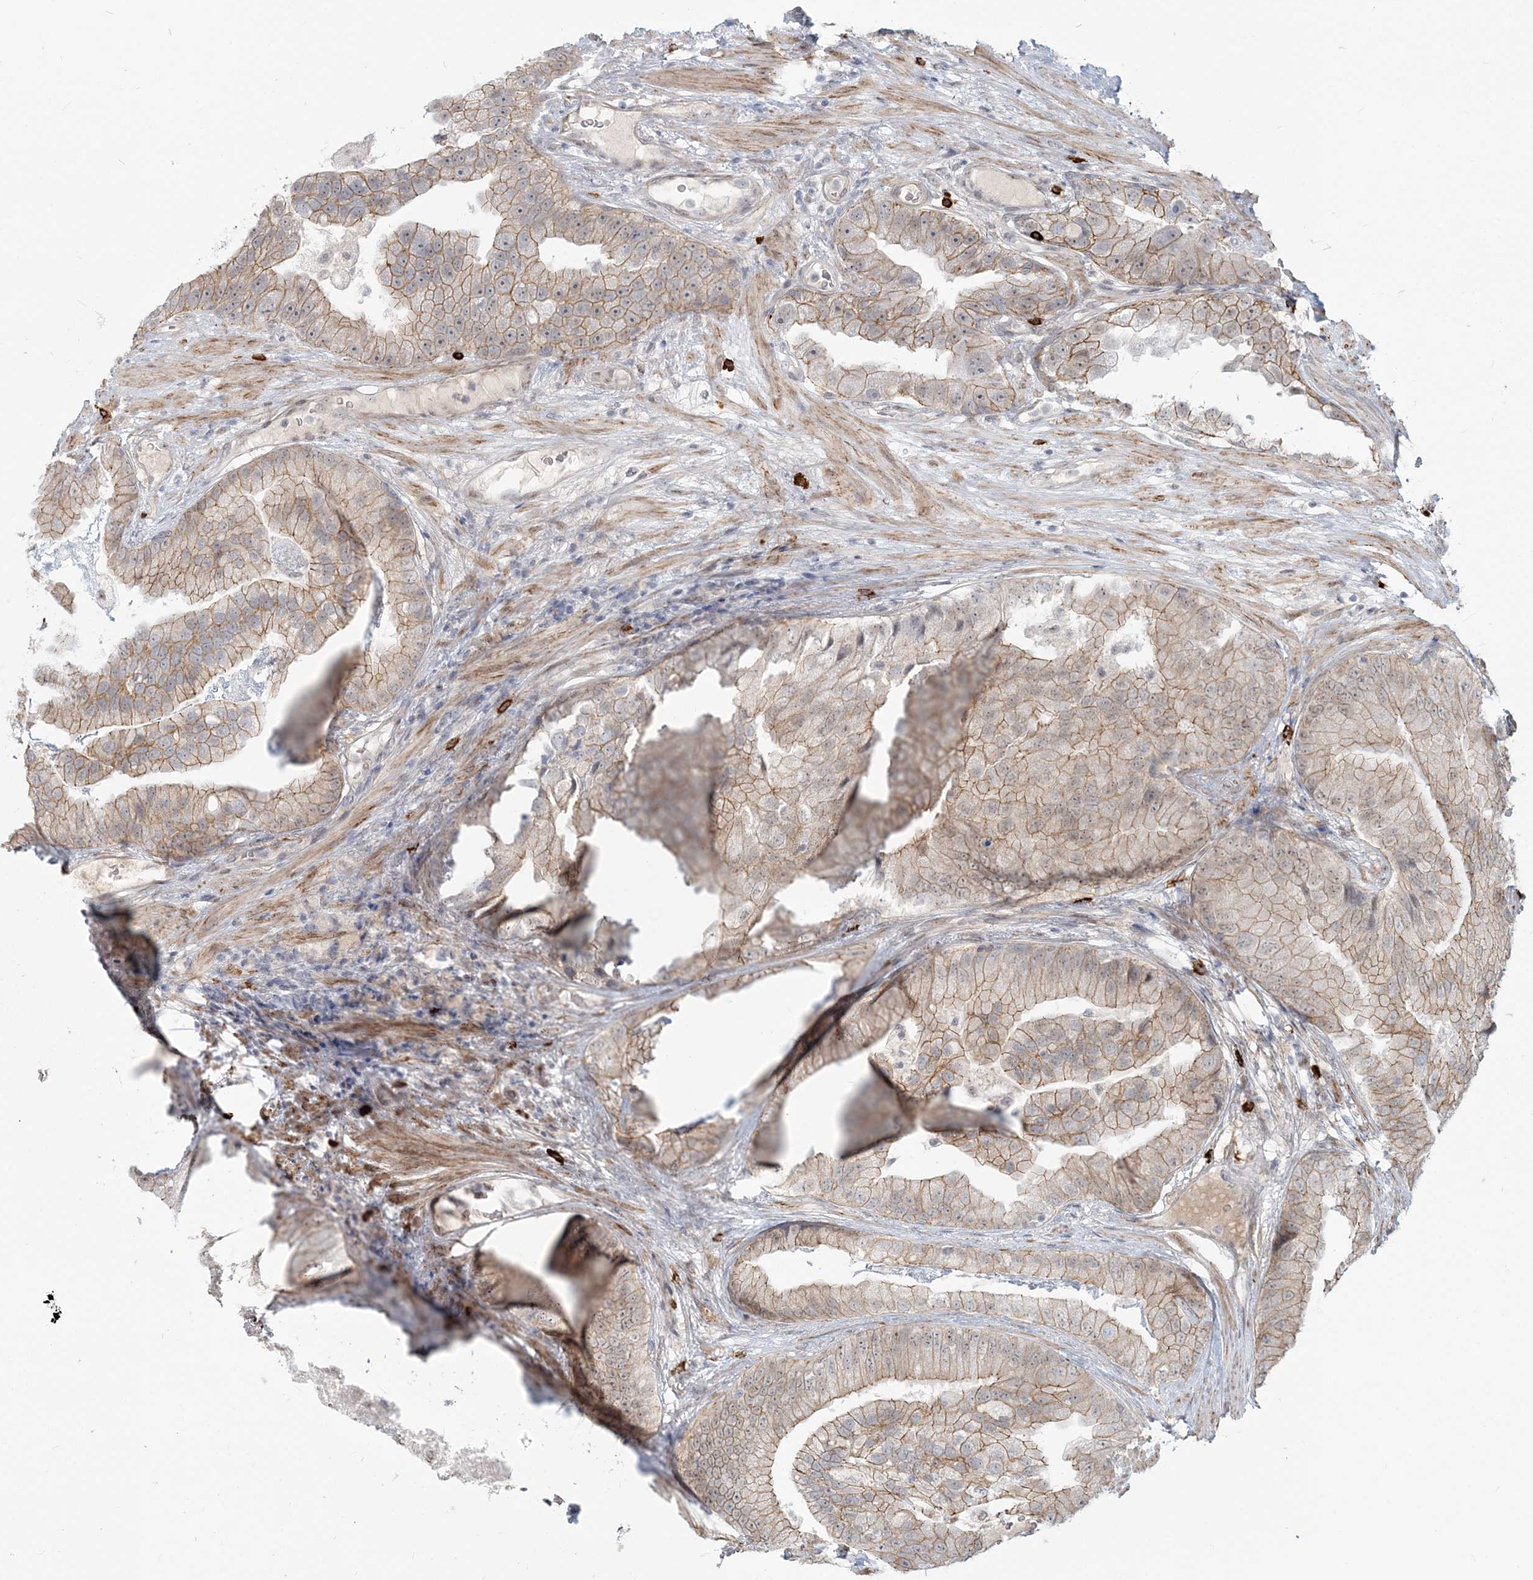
{"staining": {"intensity": "moderate", "quantity": ">75%", "location": "cytoplasmic/membranous"}, "tissue": "prostate cancer", "cell_type": "Tumor cells", "image_type": "cancer", "snomed": [{"axis": "morphology", "description": "Adenocarcinoma, High grade"}, {"axis": "topography", "description": "Prostate"}], "caption": "IHC of prostate cancer shows medium levels of moderate cytoplasmic/membranous positivity in approximately >75% of tumor cells.", "gene": "SH3PXD2A", "patient": {"sex": "male", "age": 70}}